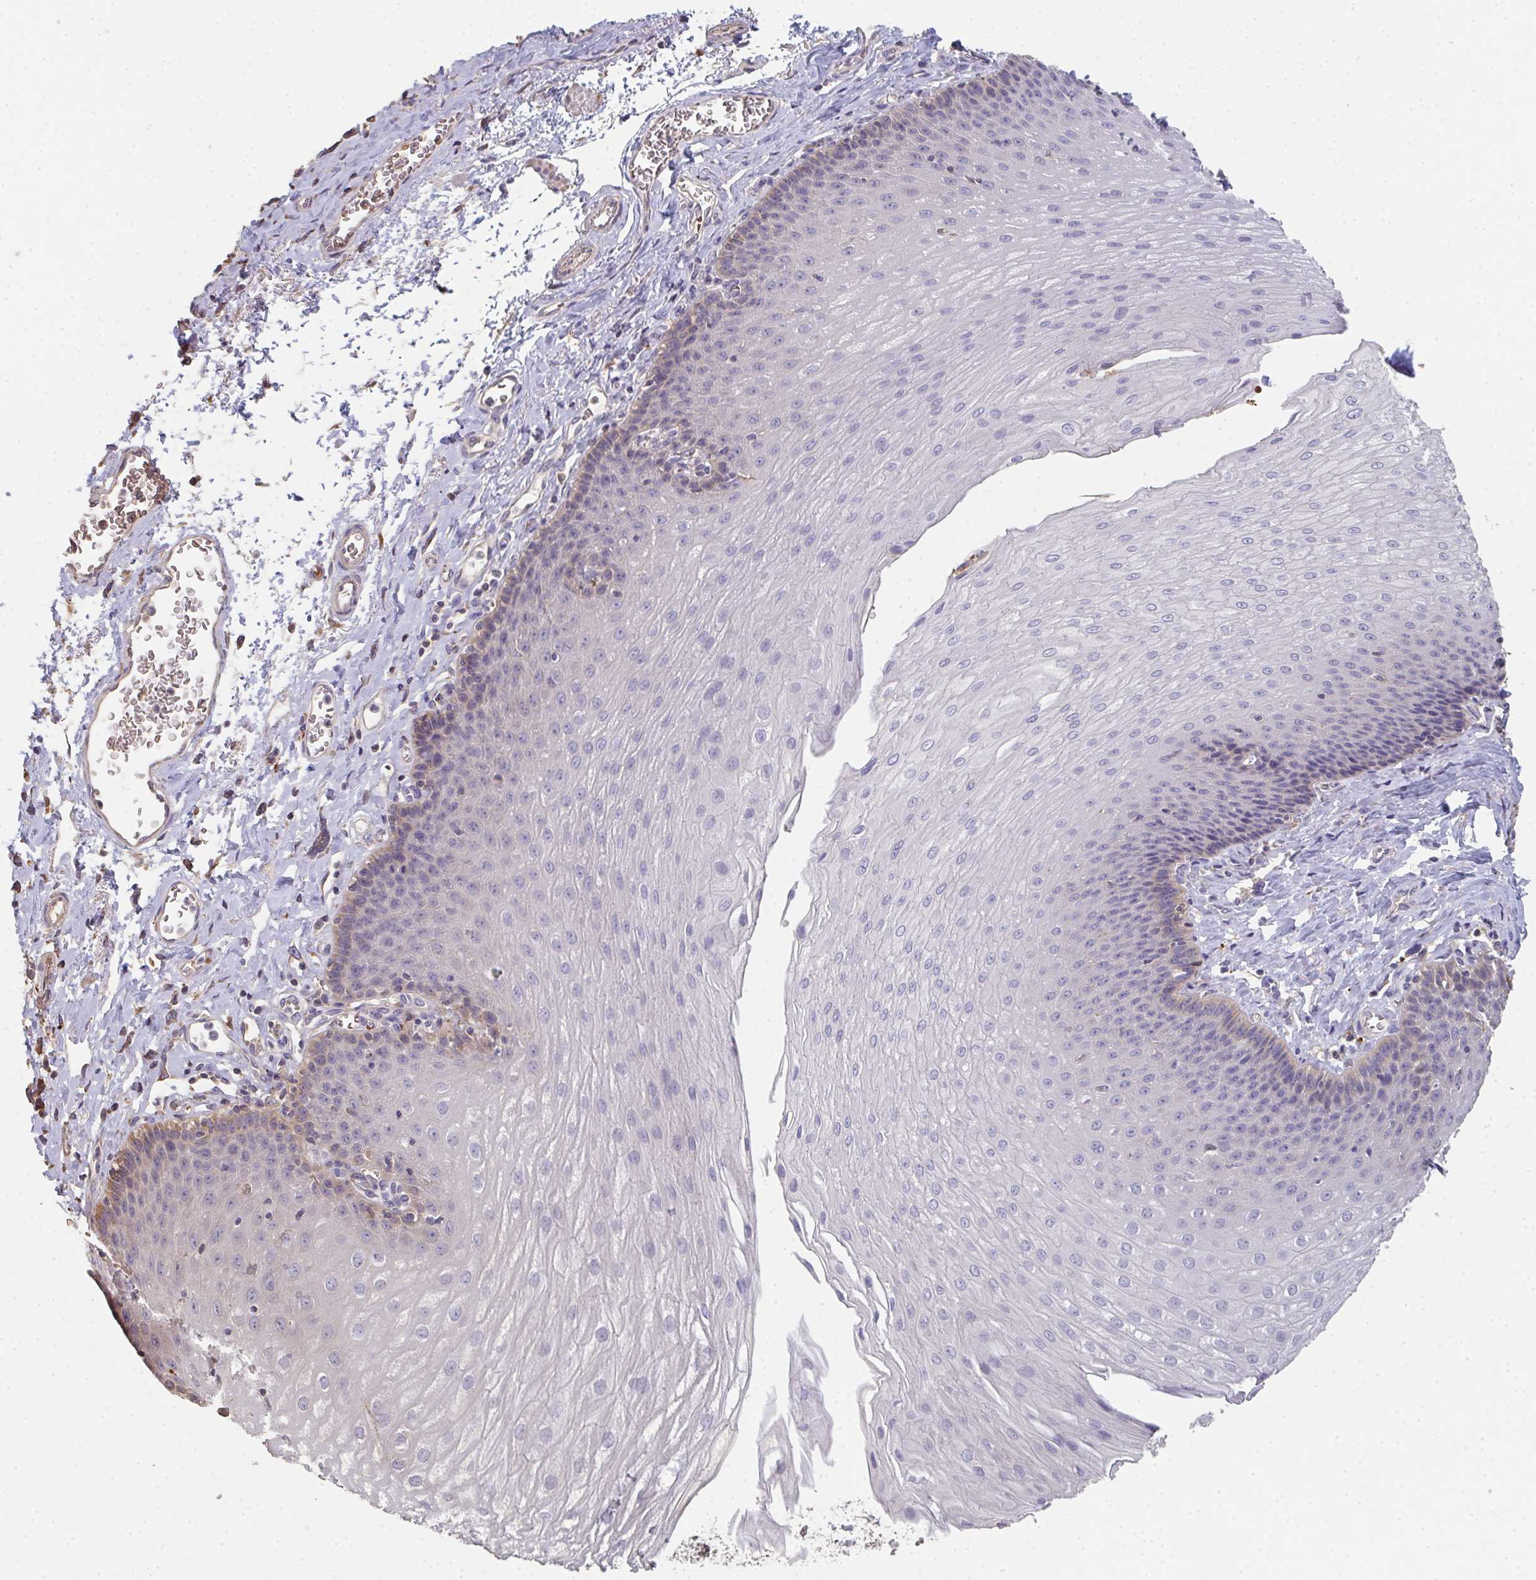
{"staining": {"intensity": "weak", "quantity": "<25%", "location": "cytoplasmic/membranous"}, "tissue": "esophagus", "cell_type": "Squamous epithelial cells", "image_type": "normal", "snomed": [{"axis": "morphology", "description": "Normal tissue, NOS"}, {"axis": "topography", "description": "Esophagus"}], "caption": "Squamous epithelial cells show no significant protein staining in unremarkable esophagus.", "gene": "POLG", "patient": {"sex": "female", "age": 81}}